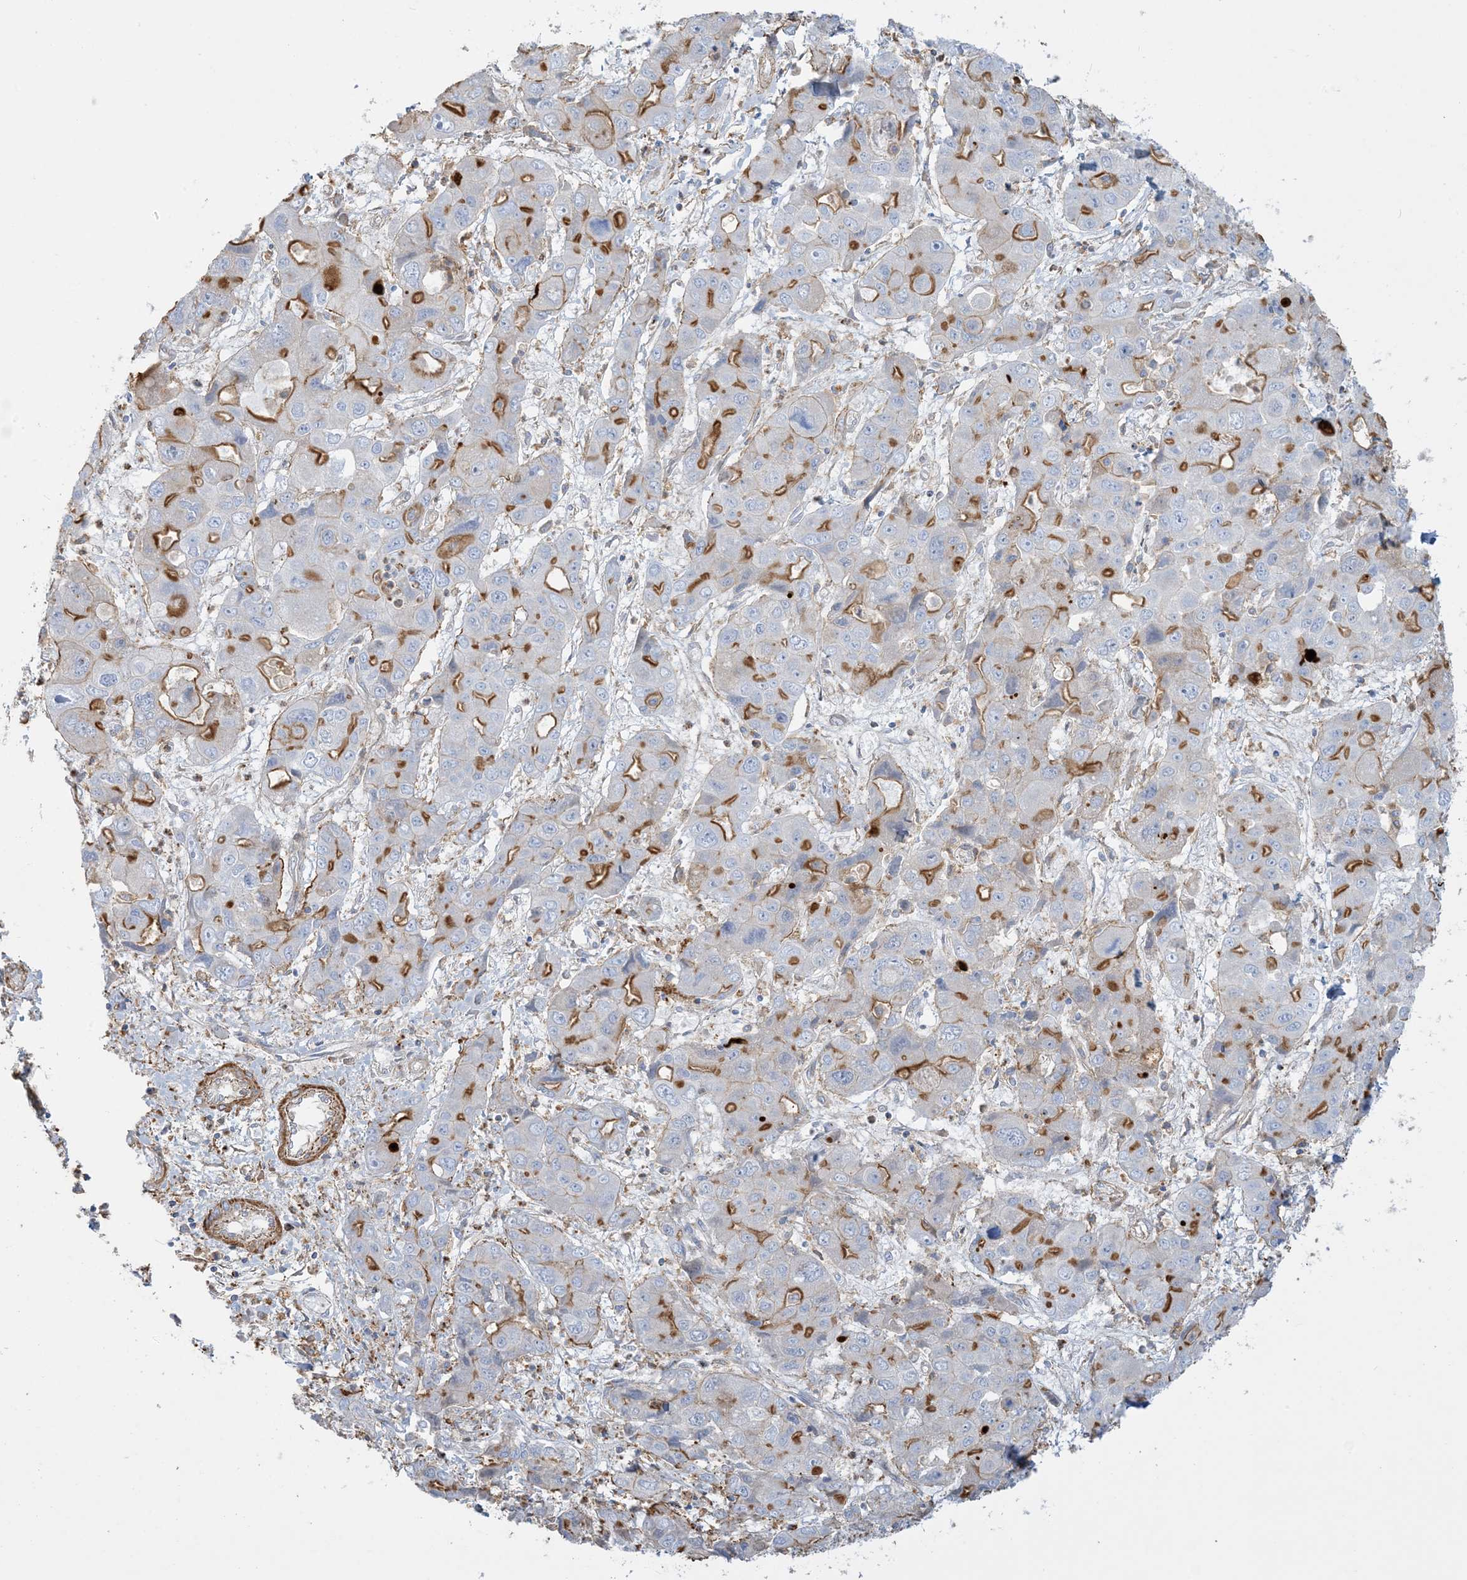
{"staining": {"intensity": "moderate", "quantity": "25%-75%", "location": "cytoplasmic/membranous"}, "tissue": "liver cancer", "cell_type": "Tumor cells", "image_type": "cancer", "snomed": [{"axis": "morphology", "description": "Cholangiocarcinoma"}, {"axis": "topography", "description": "Liver"}], "caption": "DAB immunohistochemical staining of human liver cancer exhibits moderate cytoplasmic/membranous protein staining in approximately 25%-75% of tumor cells.", "gene": "GTF3C2", "patient": {"sex": "male", "age": 67}}